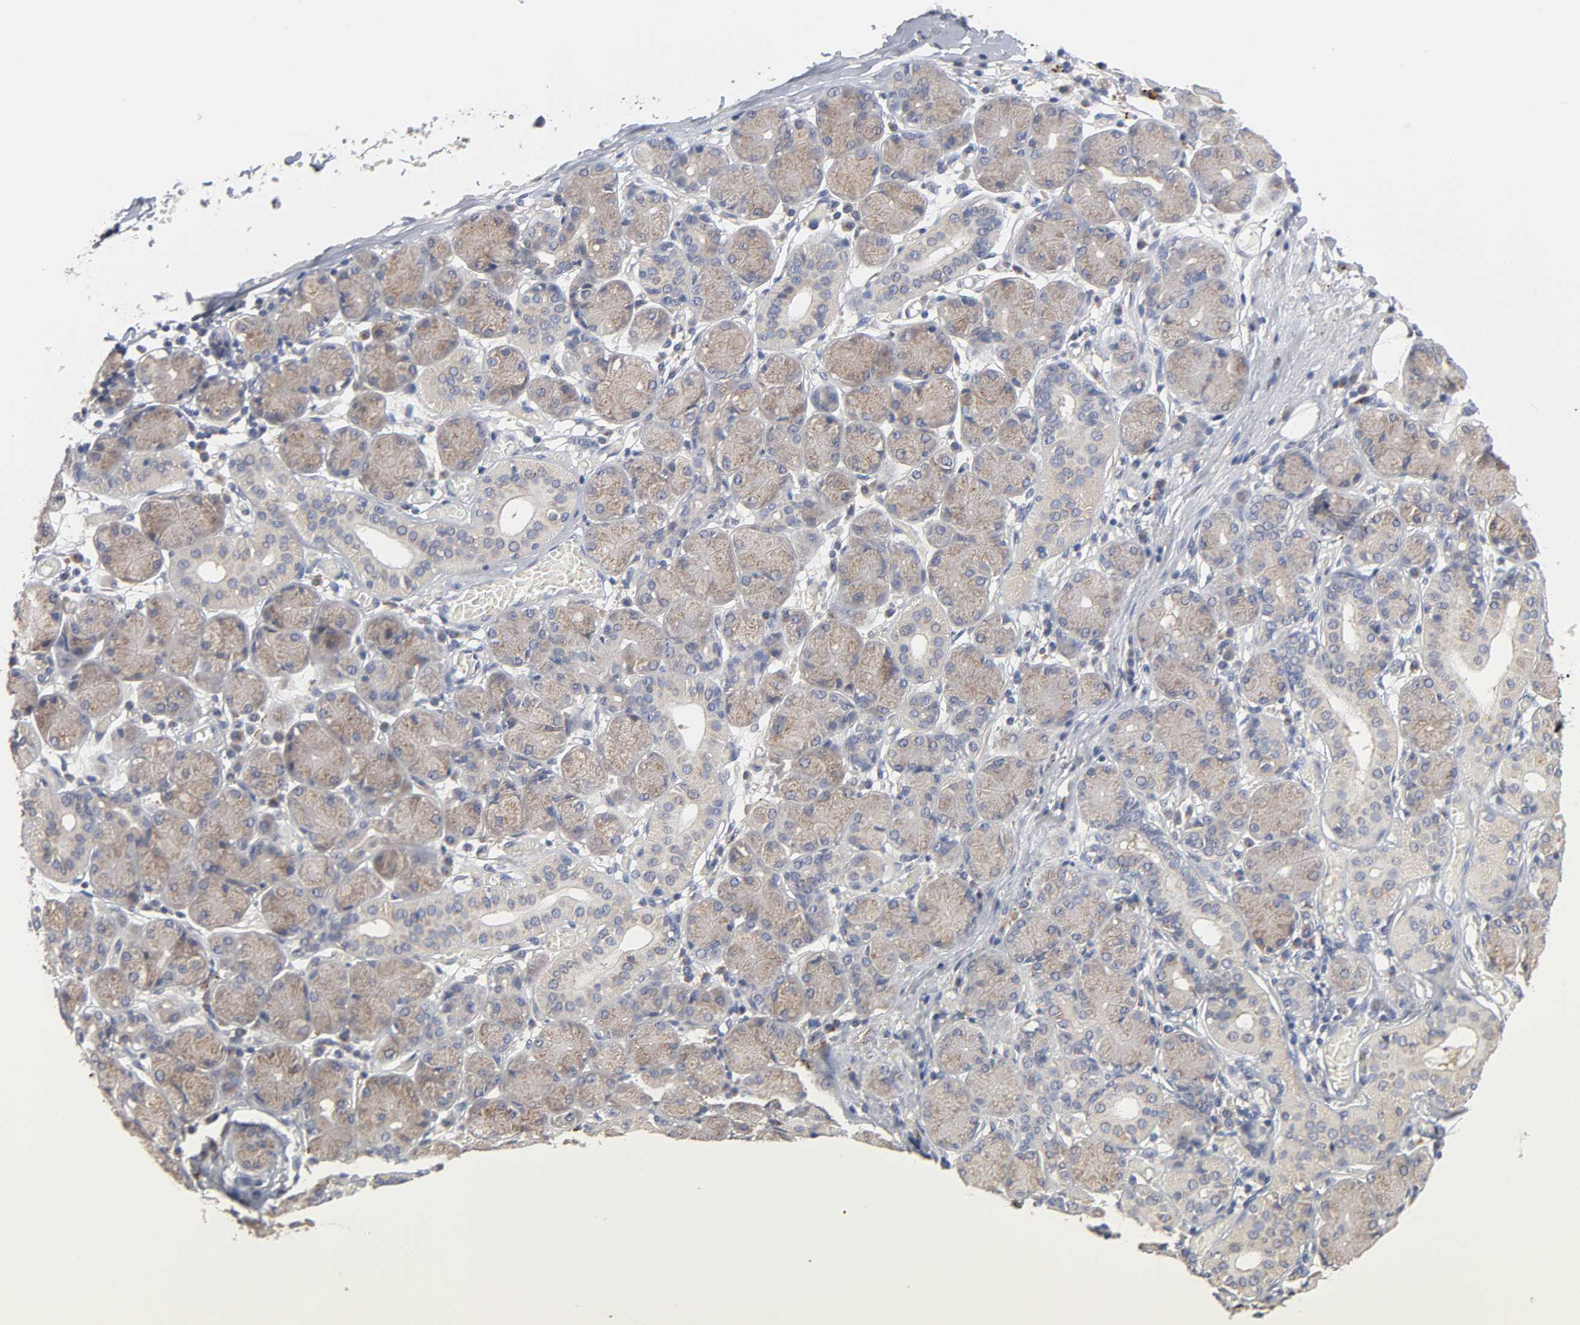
{"staining": {"intensity": "weak", "quantity": ">75%", "location": "cytoplasmic/membranous"}, "tissue": "salivary gland", "cell_type": "Glandular cells", "image_type": "normal", "snomed": [{"axis": "morphology", "description": "Normal tissue, NOS"}, {"axis": "topography", "description": "Salivary gland"}], "caption": "High-magnification brightfield microscopy of benign salivary gland stained with DAB (3,3'-diaminobenzidine) (brown) and counterstained with hematoxylin (blue). glandular cells exhibit weak cytoplasmic/membranous expression is identified in approximately>75% of cells.", "gene": "C17orf75", "patient": {"sex": "female", "age": 24}}